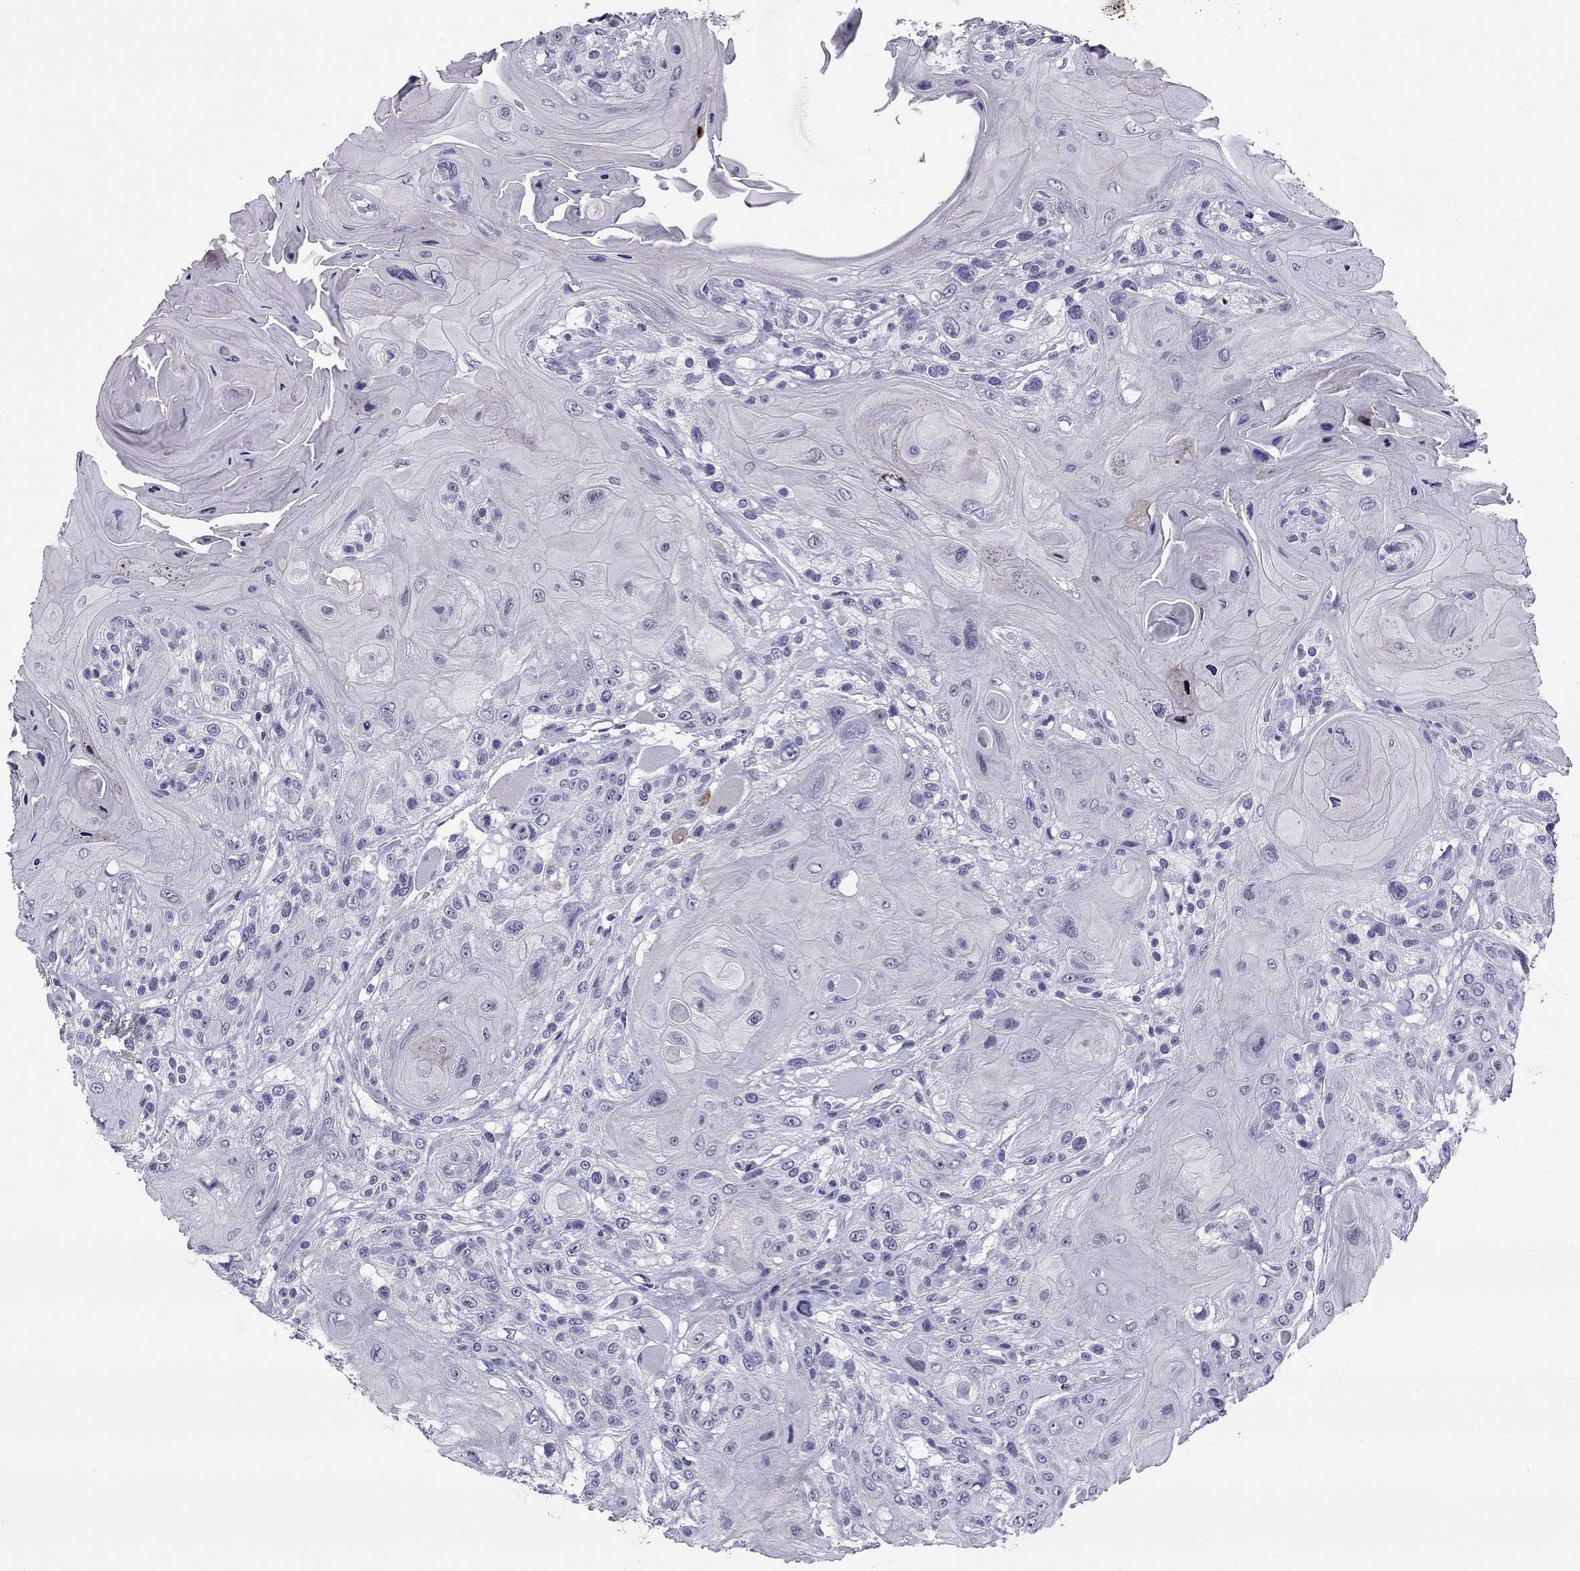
{"staining": {"intensity": "negative", "quantity": "none", "location": "none"}, "tissue": "head and neck cancer", "cell_type": "Tumor cells", "image_type": "cancer", "snomed": [{"axis": "morphology", "description": "Squamous cell carcinoma, NOS"}, {"axis": "topography", "description": "Head-Neck"}], "caption": "High magnification brightfield microscopy of head and neck squamous cell carcinoma stained with DAB (3,3'-diaminobenzidine) (brown) and counterstained with hematoxylin (blue): tumor cells show no significant expression.", "gene": "CROCC2", "patient": {"sex": "female", "age": 59}}